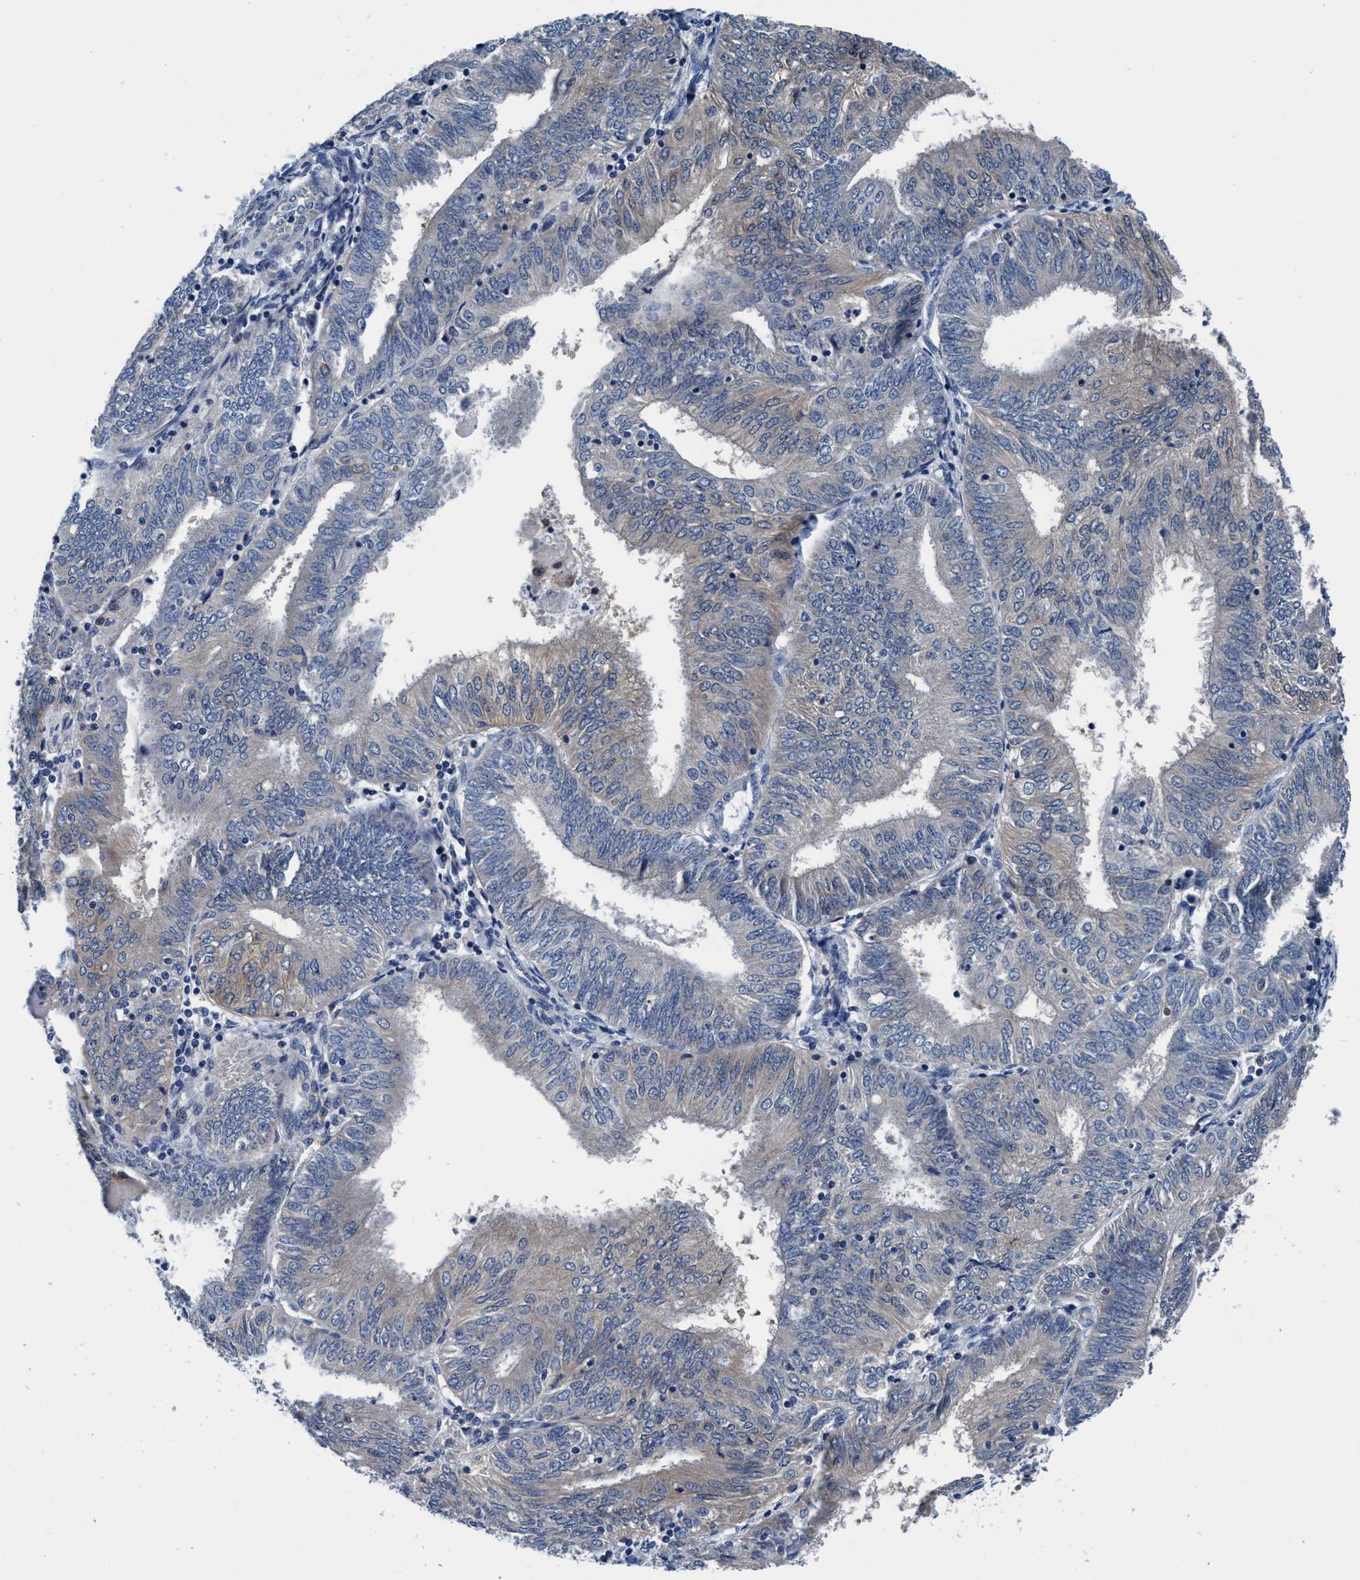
{"staining": {"intensity": "weak", "quantity": "<25%", "location": "cytoplasmic/membranous"}, "tissue": "endometrial cancer", "cell_type": "Tumor cells", "image_type": "cancer", "snomed": [{"axis": "morphology", "description": "Adenocarcinoma, NOS"}, {"axis": "topography", "description": "Endometrium"}], "caption": "Tumor cells are negative for protein expression in human endometrial adenocarcinoma. (Immunohistochemistry (ihc), brightfield microscopy, high magnification).", "gene": "TMEM94", "patient": {"sex": "female", "age": 58}}